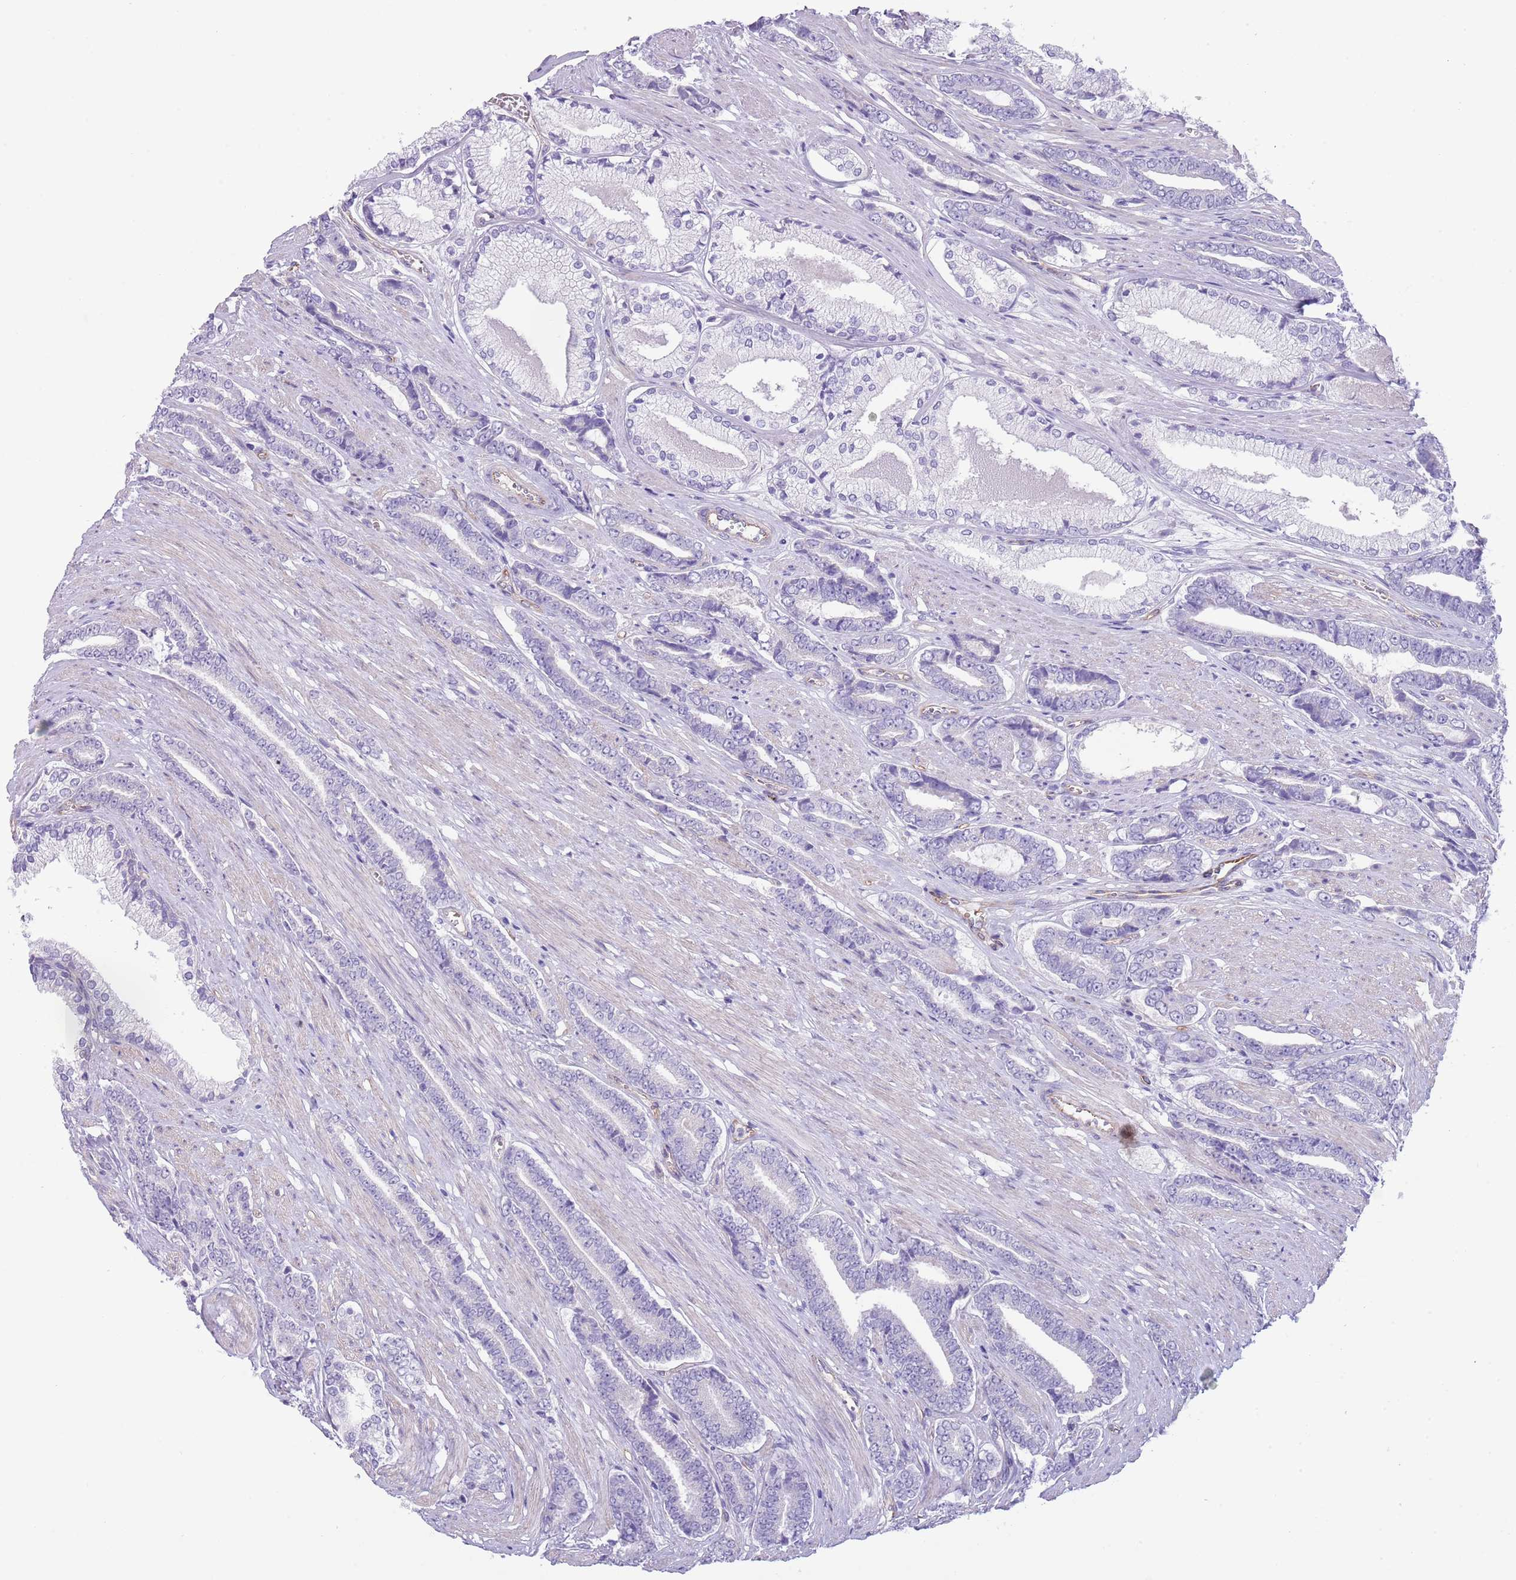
{"staining": {"intensity": "negative", "quantity": "none", "location": "none"}, "tissue": "prostate cancer", "cell_type": "Tumor cells", "image_type": "cancer", "snomed": [{"axis": "morphology", "description": "Adenocarcinoma, NOS"}, {"axis": "topography", "description": "Prostate and seminal vesicle, NOS"}], "caption": "Immunohistochemistry of prostate cancer (adenocarcinoma) exhibits no expression in tumor cells. (DAB (3,3'-diaminobenzidine) immunohistochemistry (IHC) visualized using brightfield microscopy, high magnification).", "gene": "TSGA13", "patient": {"sex": "male", "age": 76}}